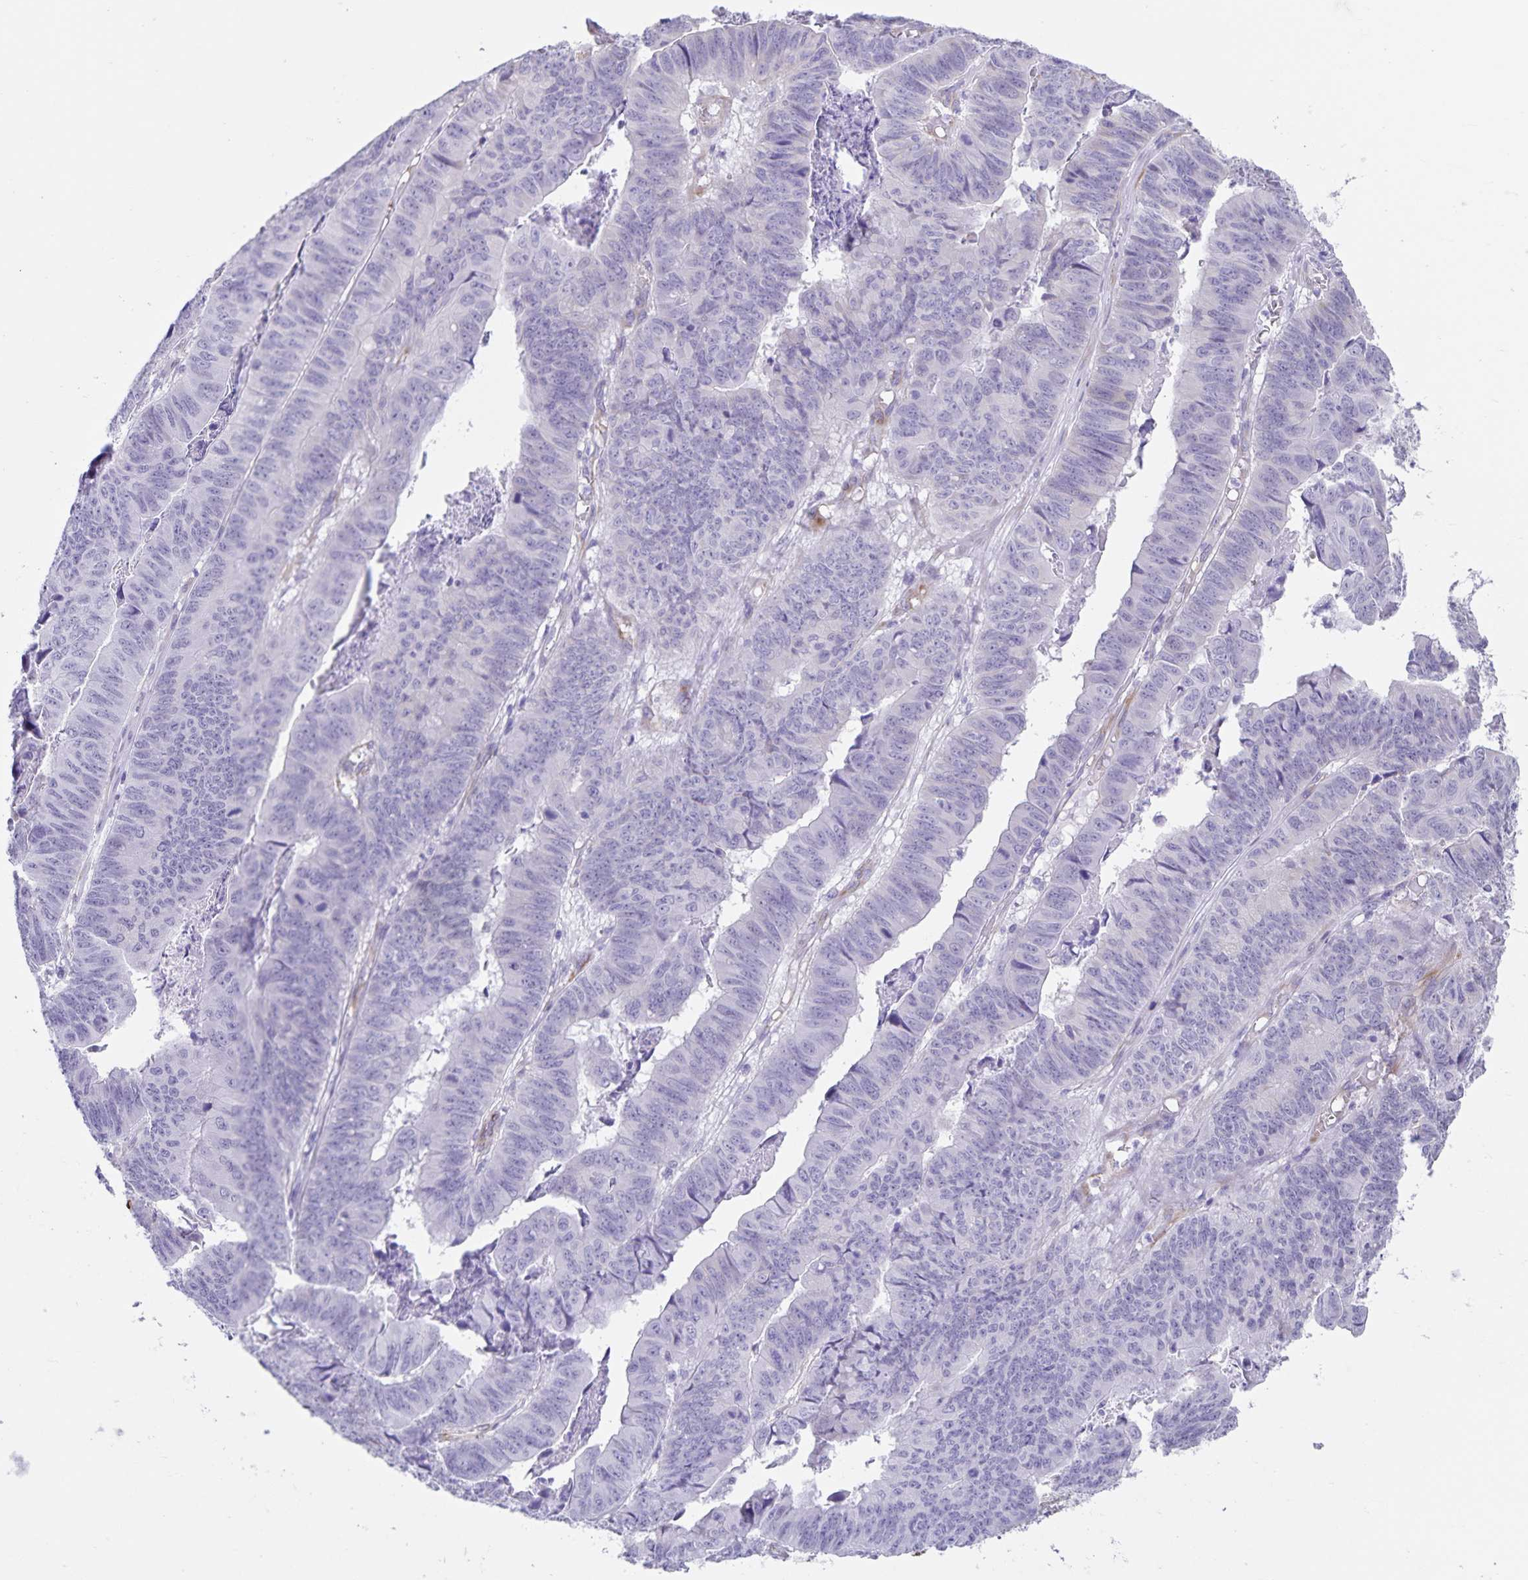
{"staining": {"intensity": "negative", "quantity": "none", "location": "none"}, "tissue": "stomach cancer", "cell_type": "Tumor cells", "image_type": "cancer", "snomed": [{"axis": "morphology", "description": "Adenocarcinoma, NOS"}, {"axis": "topography", "description": "Stomach, lower"}], "caption": "A photomicrograph of stomach cancer (adenocarcinoma) stained for a protein shows no brown staining in tumor cells.", "gene": "SYNM", "patient": {"sex": "male", "age": 77}}